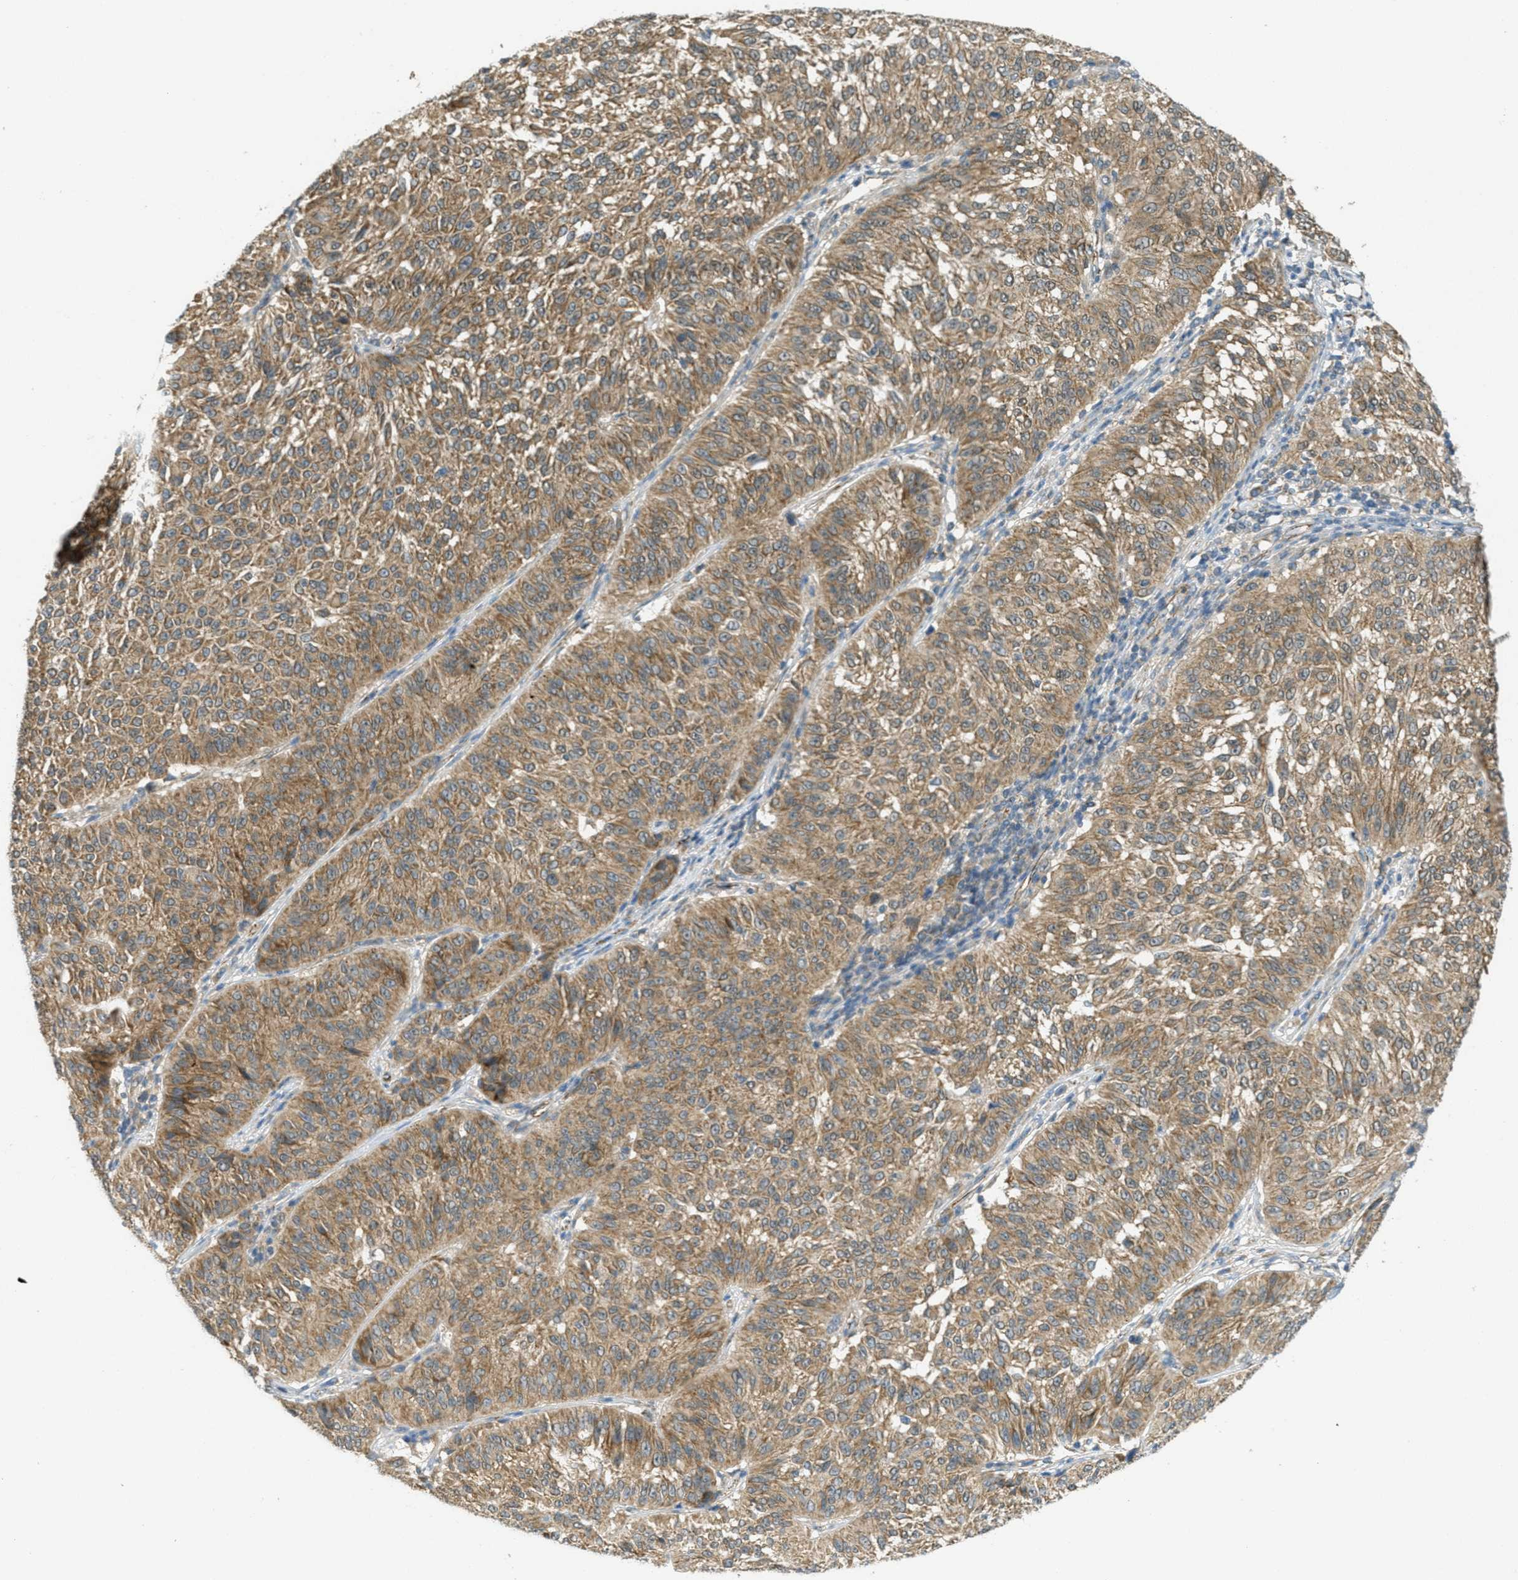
{"staining": {"intensity": "moderate", "quantity": ">75%", "location": "cytoplasmic/membranous"}, "tissue": "melanoma", "cell_type": "Tumor cells", "image_type": "cancer", "snomed": [{"axis": "morphology", "description": "Malignant melanoma, NOS"}, {"axis": "topography", "description": "Skin"}], "caption": "Immunohistochemical staining of melanoma shows medium levels of moderate cytoplasmic/membranous staining in approximately >75% of tumor cells. Using DAB (brown) and hematoxylin (blue) stains, captured at high magnification using brightfield microscopy.", "gene": "JCAD", "patient": {"sex": "female", "age": 72}}